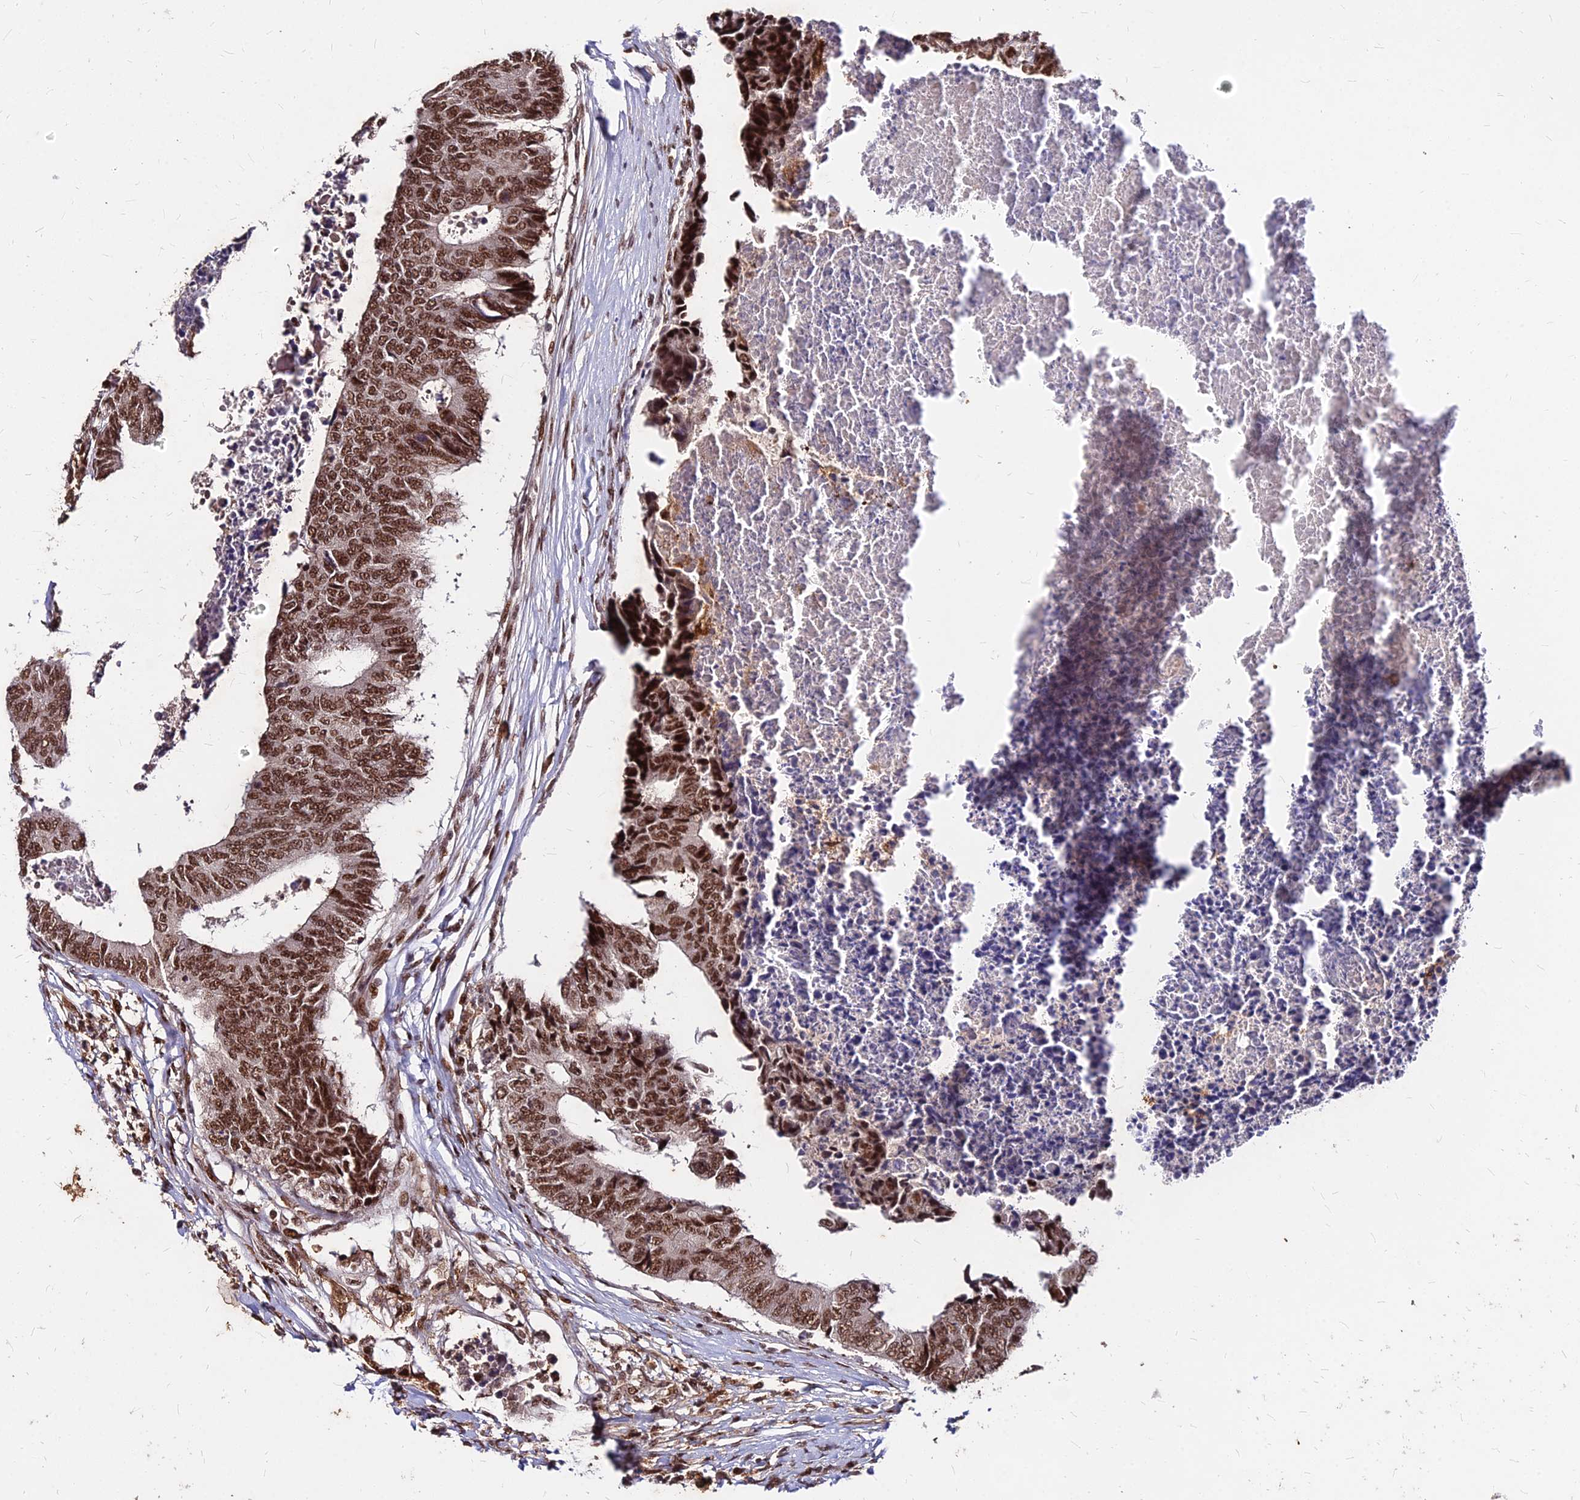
{"staining": {"intensity": "strong", "quantity": ">75%", "location": "nuclear"}, "tissue": "colorectal cancer", "cell_type": "Tumor cells", "image_type": "cancer", "snomed": [{"axis": "morphology", "description": "Adenocarcinoma, NOS"}, {"axis": "topography", "description": "Rectum"}], "caption": "Tumor cells reveal high levels of strong nuclear expression in about >75% of cells in human colorectal cancer (adenocarcinoma).", "gene": "ZBED4", "patient": {"sex": "male", "age": 84}}